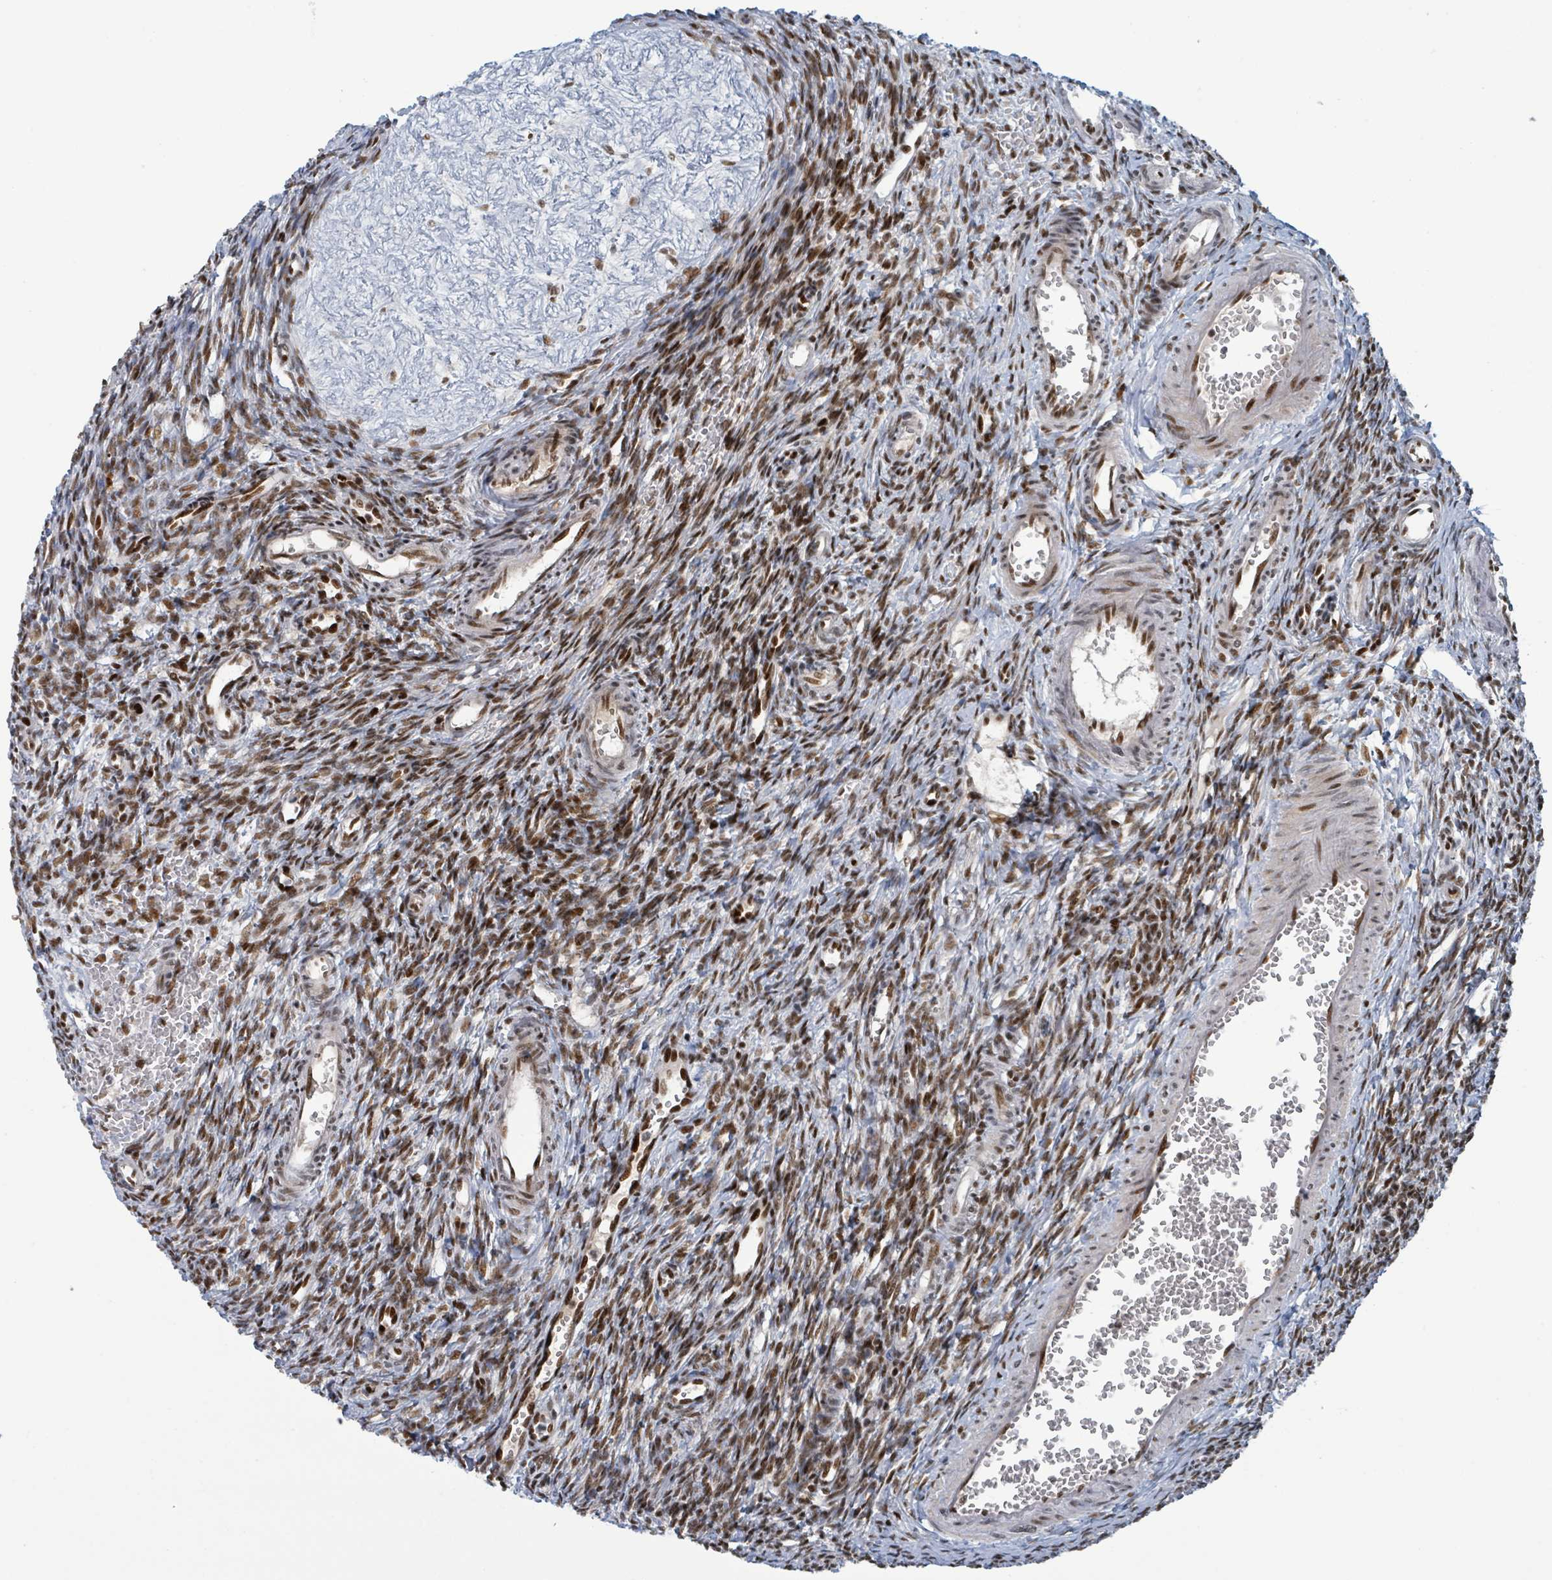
{"staining": {"intensity": "moderate", "quantity": ">75%", "location": "nuclear"}, "tissue": "ovary", "cell_type": "Ovarian stroma cells", "image_type": "normal", "snomed": [{"axis": "morphology", "description": "Normal tissue, NOS"}, {"axis": "topography", "description": "Ovary"}], "caption": "Protein staining of unremarkable ovary exhibits moderate nuclear positivity in approximately >75% of ovarian stroma cells. (Stains: DAB in brown, nuclei in blue, Microscopy: brightfield microscopy at high magnification).", "gene": "KLF3", "patient": {"sex": "female", "age": 39}}